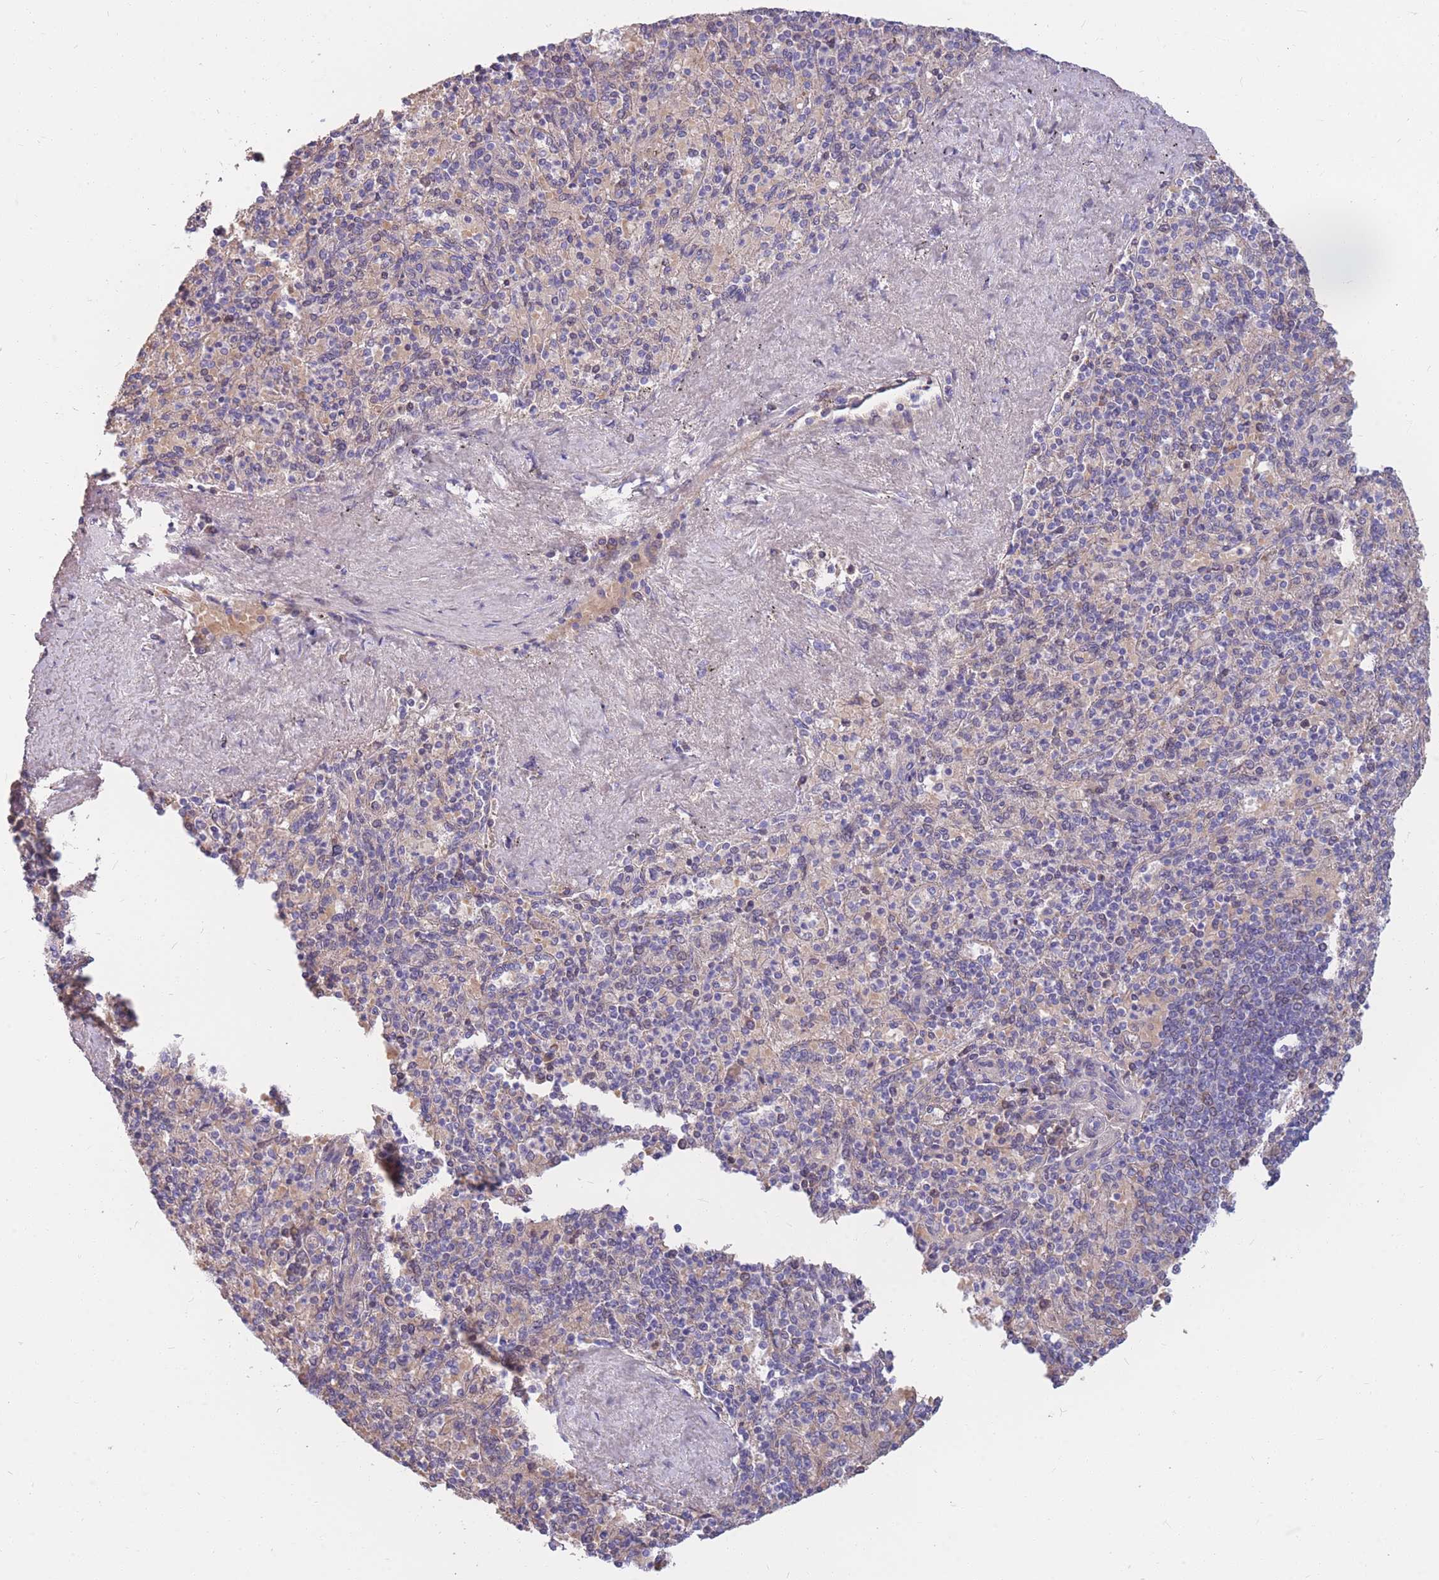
{"staining": {"intensity": "negative", "quantity": "none", "location": "none"}, "tissue": "spleen", "cell_type": "Cells in red pulp", "image_type": "normal", "snomed": [{"axis": "morphology", "description": "Normal tissue, NOS"}, {"axis": "topography", "description": "Spleen"}], "caption": "This image is of unremarkable spleen stained with IHC to label a protein in brown with the nuclei are counter-stained blue. There is no staining in cells in red pulp.", "gene": "MRPS9", "patient": {"sex": "male", "age": 82}}